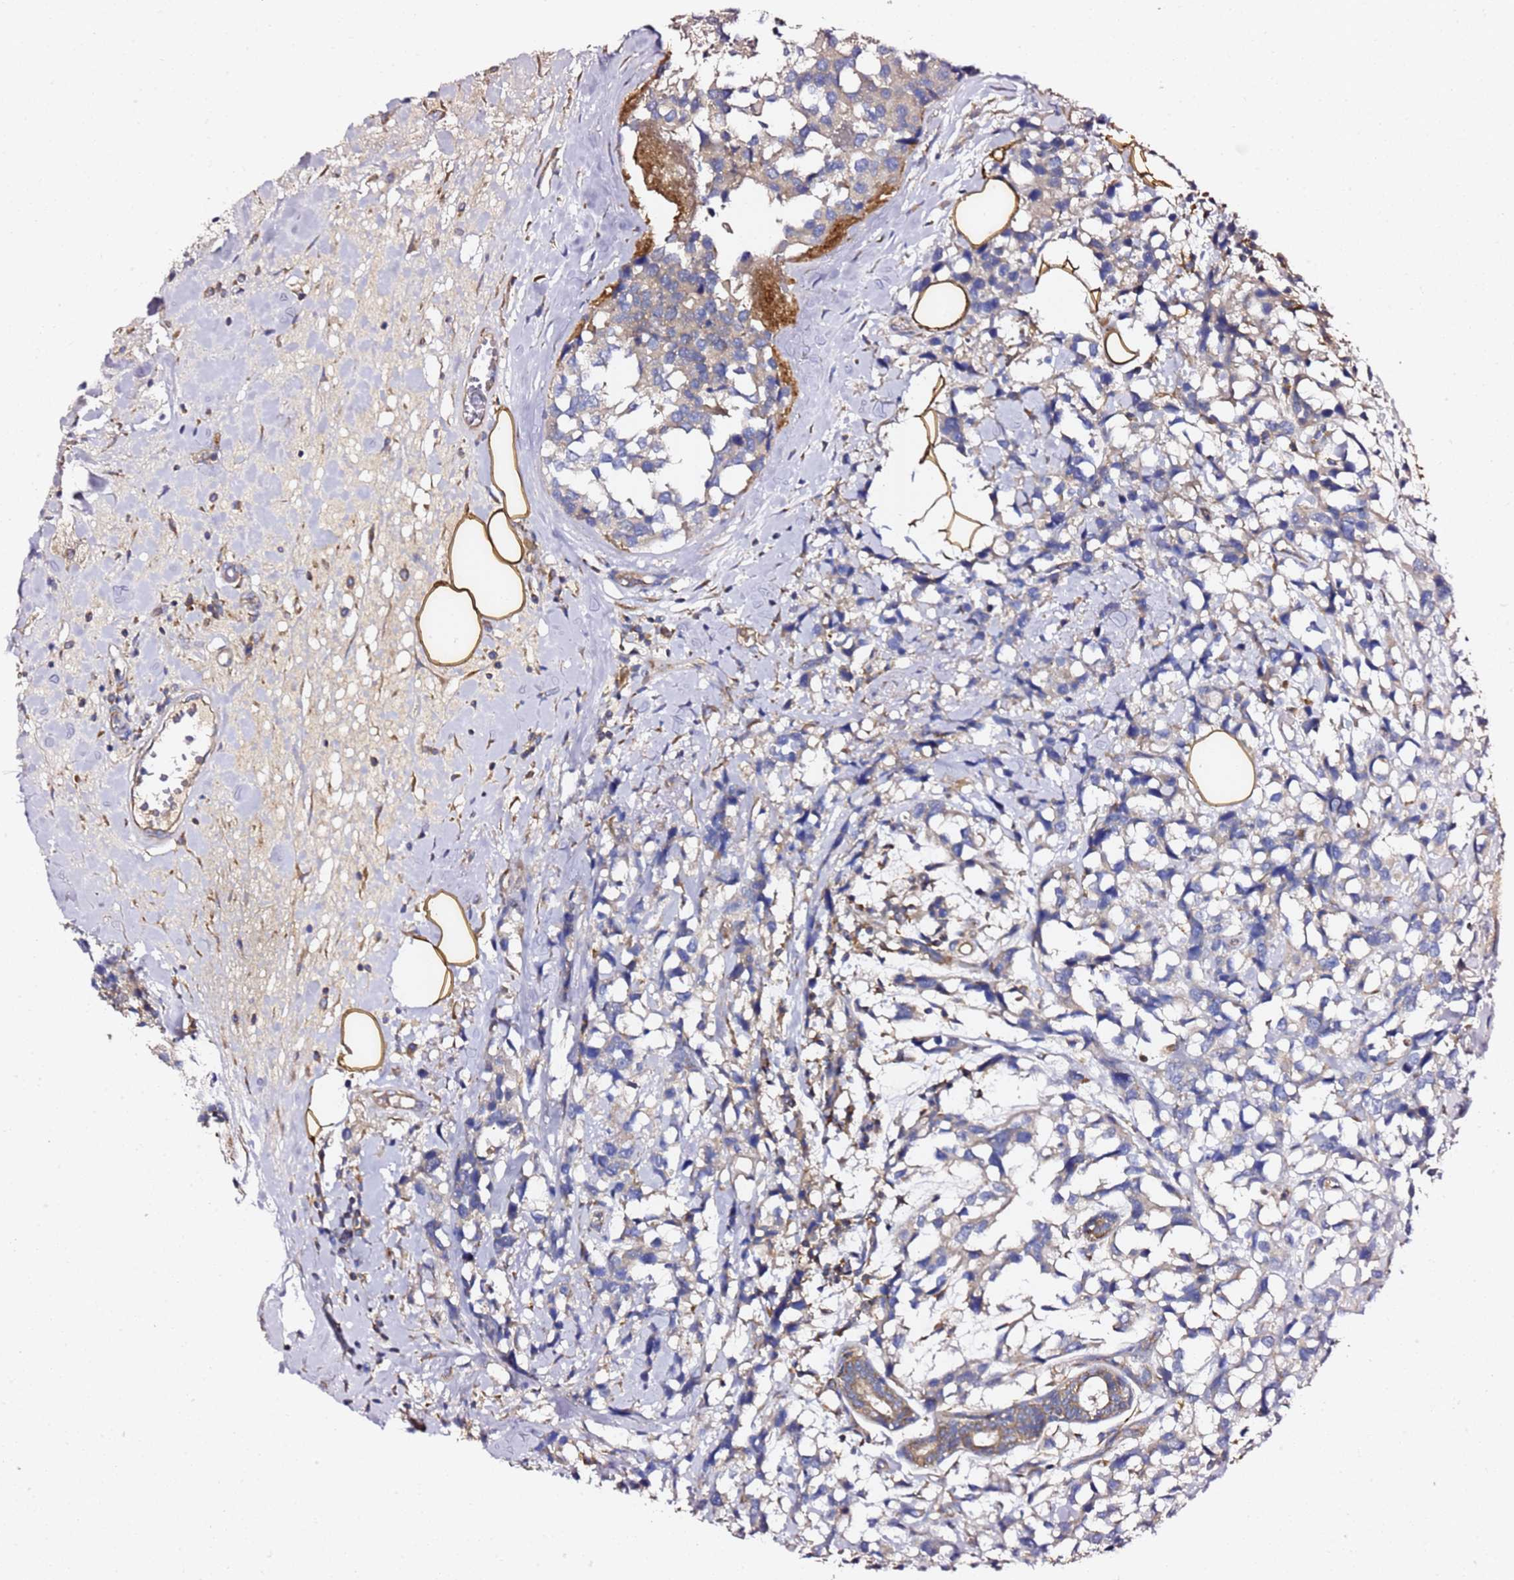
{"staining": {"intensity": "weak", "quantity": "25%-75%", "location": "cytoplasmic/membranous"}, "tissue": "breast cancer", "cell_type": "Tumor cells", "image_type": "cancer", "snomed": [{"axis": "morphology", "description": "Lobular carcinoma"}, {"axis": "topography", "description": "Breast"}], "caption": "Immunohistochemistry (IHC) (DAB) staining of human breast cancer exhibits weak cytoplasmic/membranous protein staining in approximately 25%-75% of tumor cells.", "gene": "C19orf12", "patient": {"sex": "female", "age": 59}}